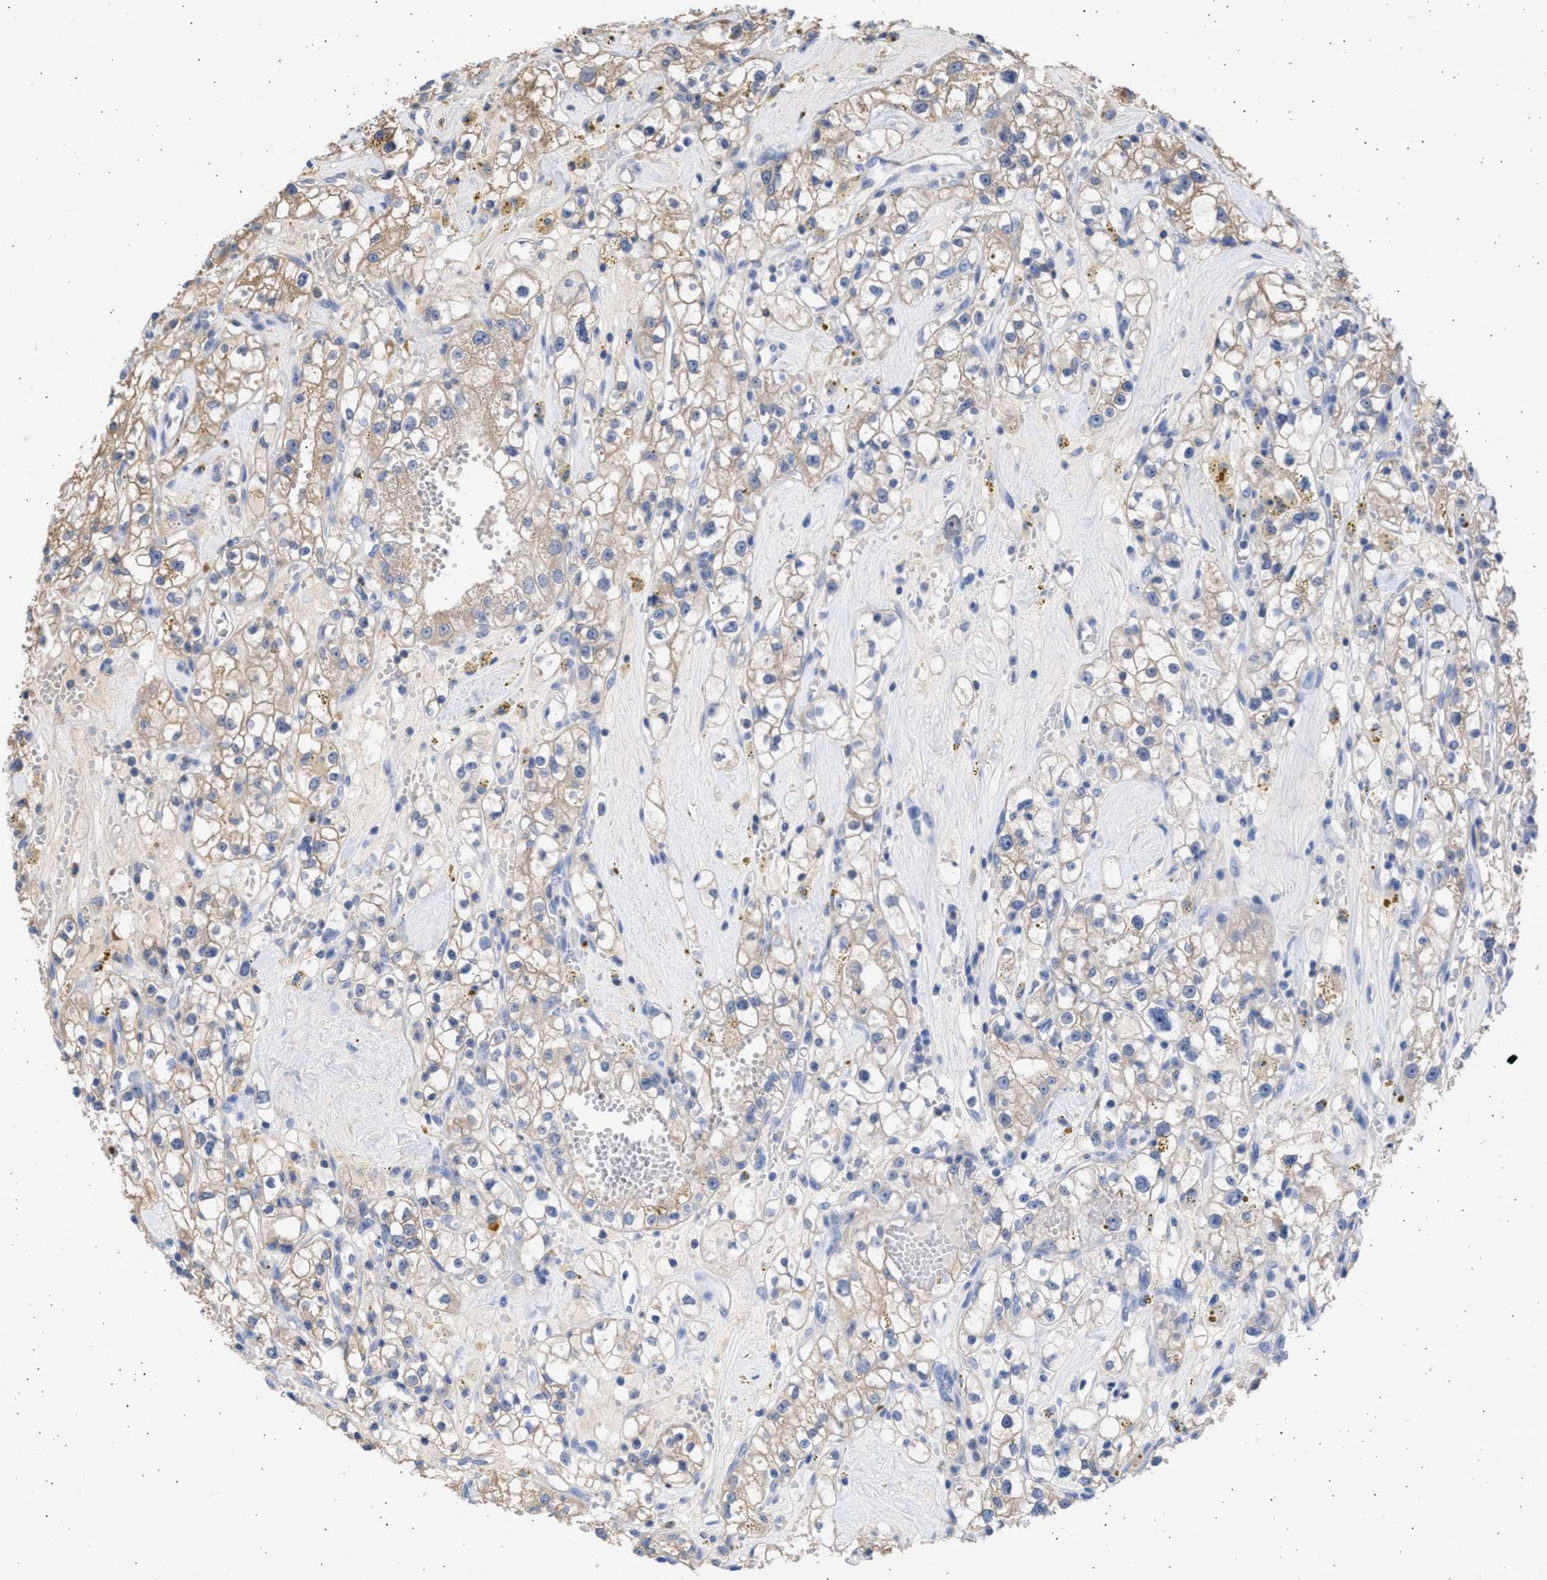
{"staining": {"intensity": "weak", "quantity": ">75%", "location": "cytoplasmic/membranous"}, "tissue": "renal cancer", "cell_type": "Tumor cells", "image_type": "cancer", "snomed": [{"axis": "morphology", "description": "Adenocarcinoma, NOS"}, {"axis": "topography", "description": "Kidney"}], "caption": "About >75% of tumor cells in renal adenocarcinoma reveal weak cytoplasmic/membranous protein staining as visualized by brown immunohistochemical staining.", "gene": "ALDOC", "patient": {"sex": "male", "age": 56}}